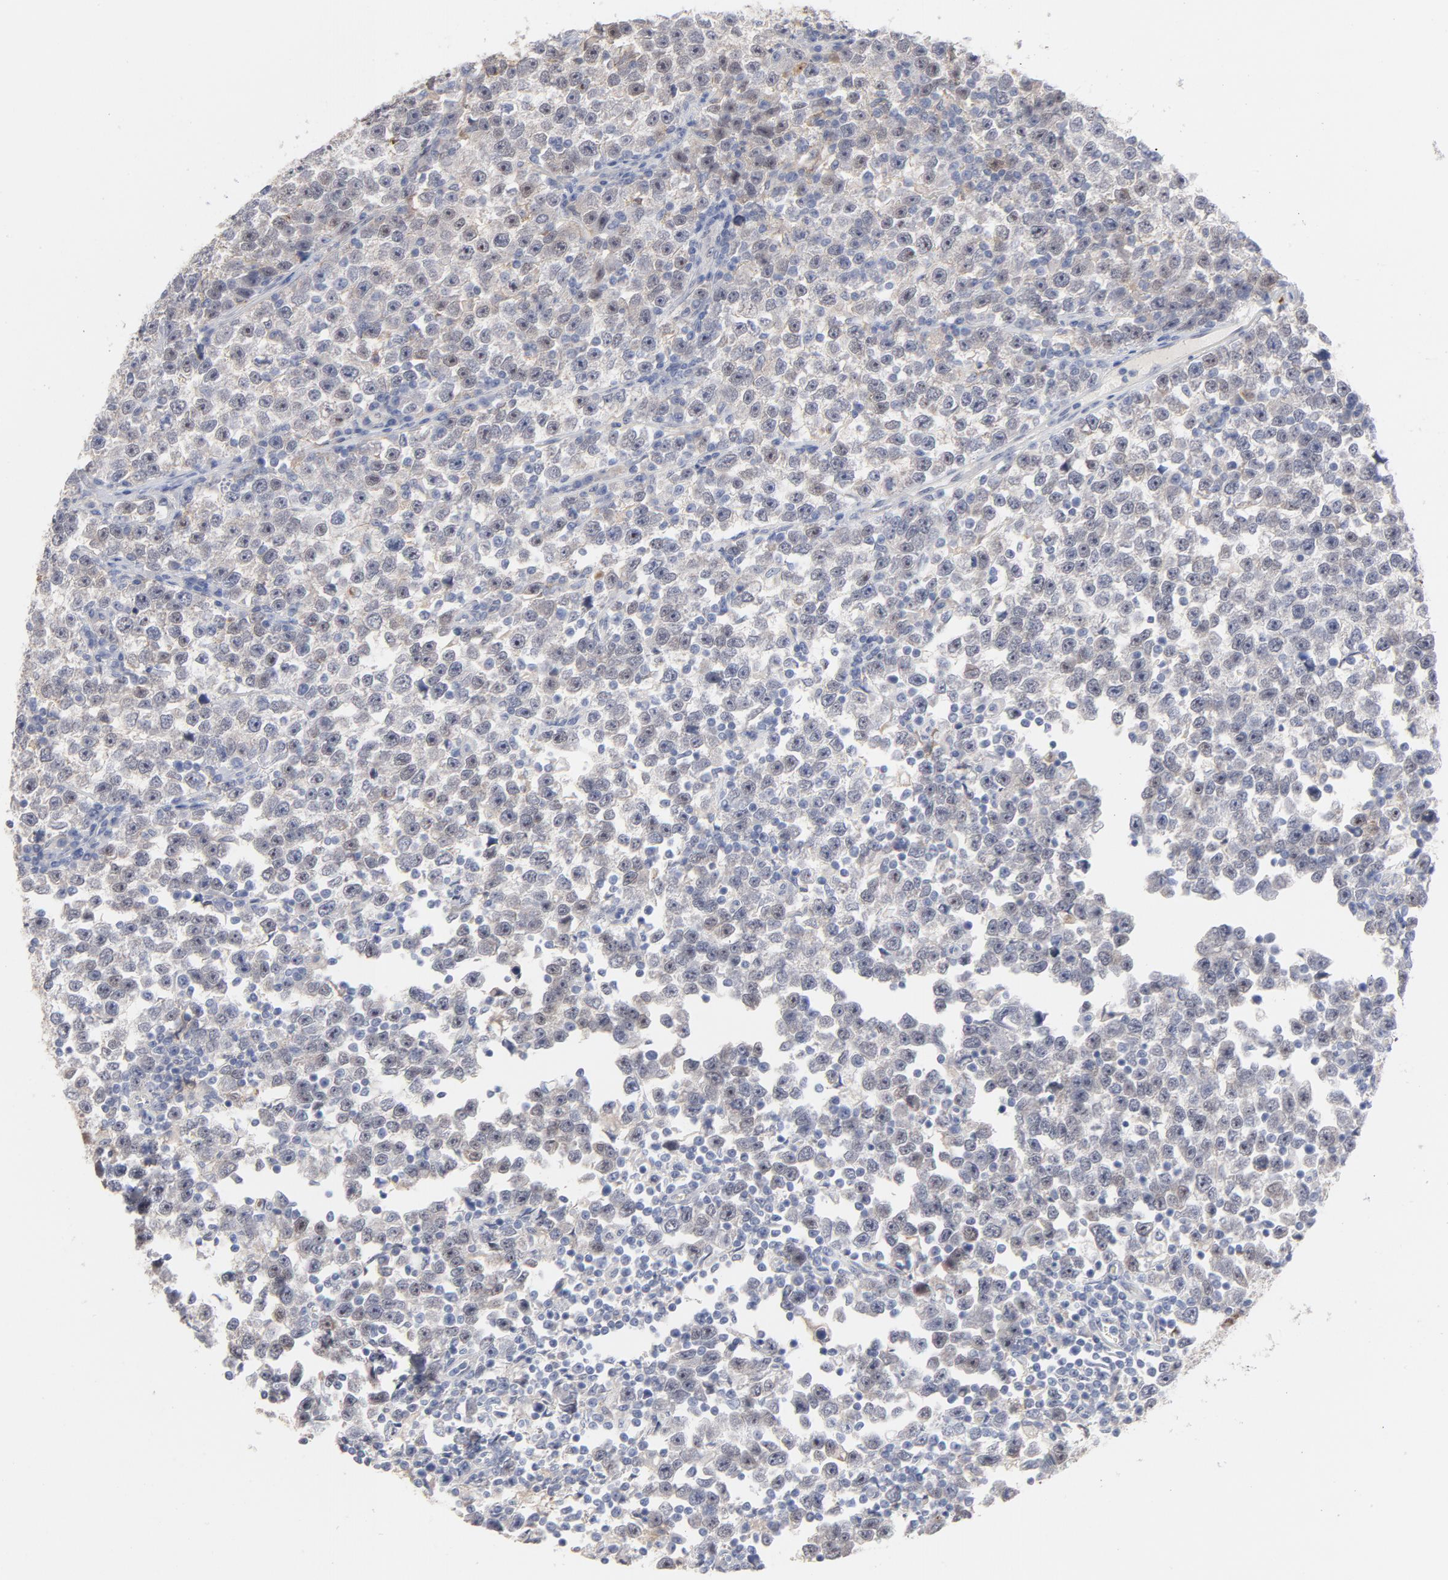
{"staining": {"intensity": "moderate", "quantity": "25%-75%", "location": "cytoplasmic/membranous,nuclear"}, "tissue": "testis cancer", "cell_type": "Tumor cells", "image_type": "cancer", "snomed": [{"axis": "morphology", "description": "Seminoma, NOS"}, {"axis": "topography", "description": "Testis"}], "caption": "Tumor cells exhibit medium levels of moderate cytoplasmic/membranous and nuclear expression in approximately 25%-75% of cells in testis cancer.", "gene": "PNMA1", "patient": {"sex": "male", "age": 43}}